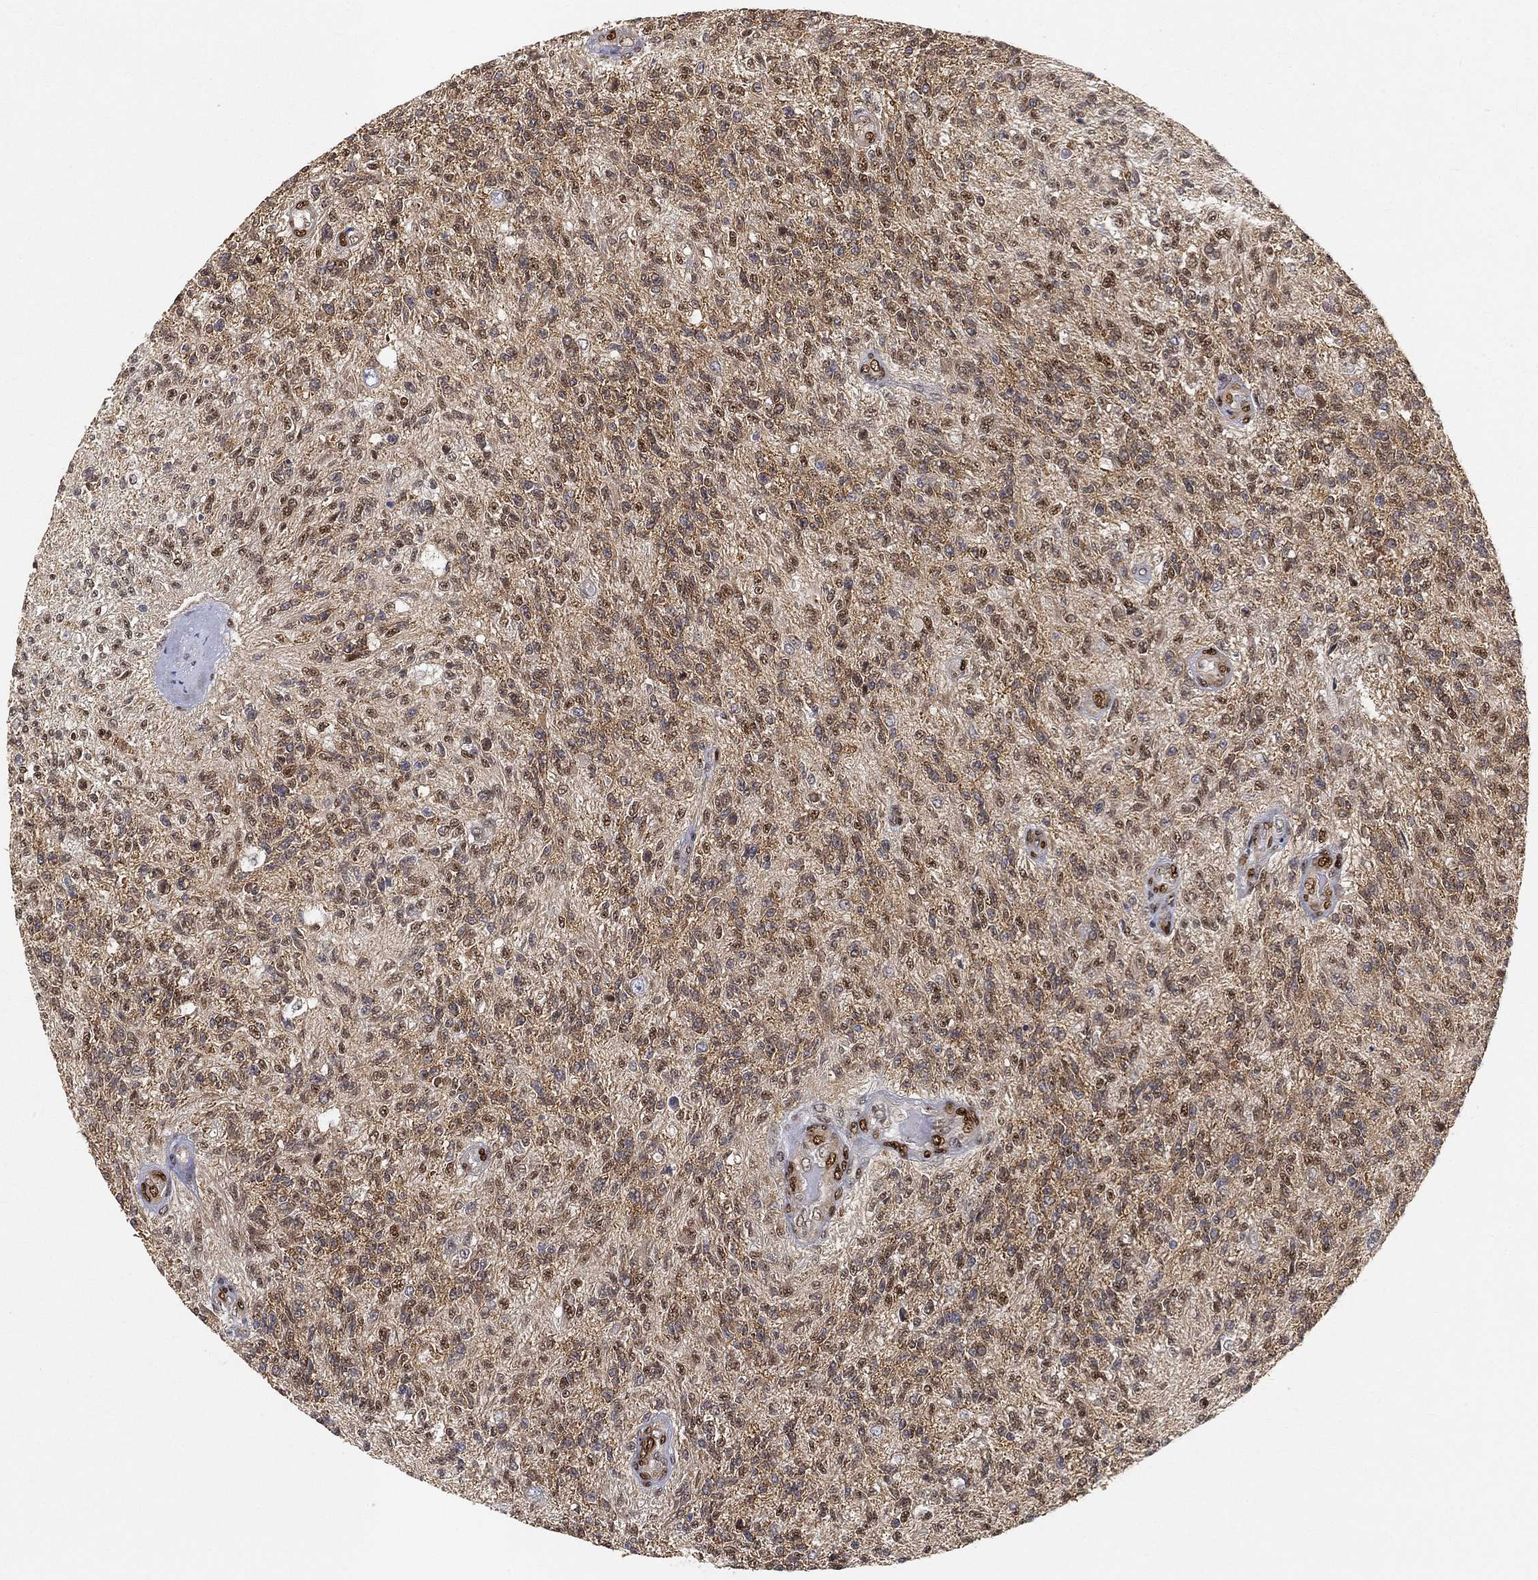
{"staining": {"intensity": "moderate", "quantity": "<25%", "location": "cytoplasmic/membranous,nuclear"}, "tissue": "glioma", "cell_type": "Tumor cells", "image_type": "cancer", "snomed": [{"axis": "morphology", "description": "Glioma, malignant, High grade"}, {"axis": "topography", "description": "Brain"}], "caption": "Protein staining by IHC reveals moderate cytoplasmic/membranous and nuclear positivity in approximately <25% of tumor cells in malignant high-grade glioma. Nuclei are stained in blue.", "gene": "CRTC3", "patient": {"sex": "male", "age": 56}}